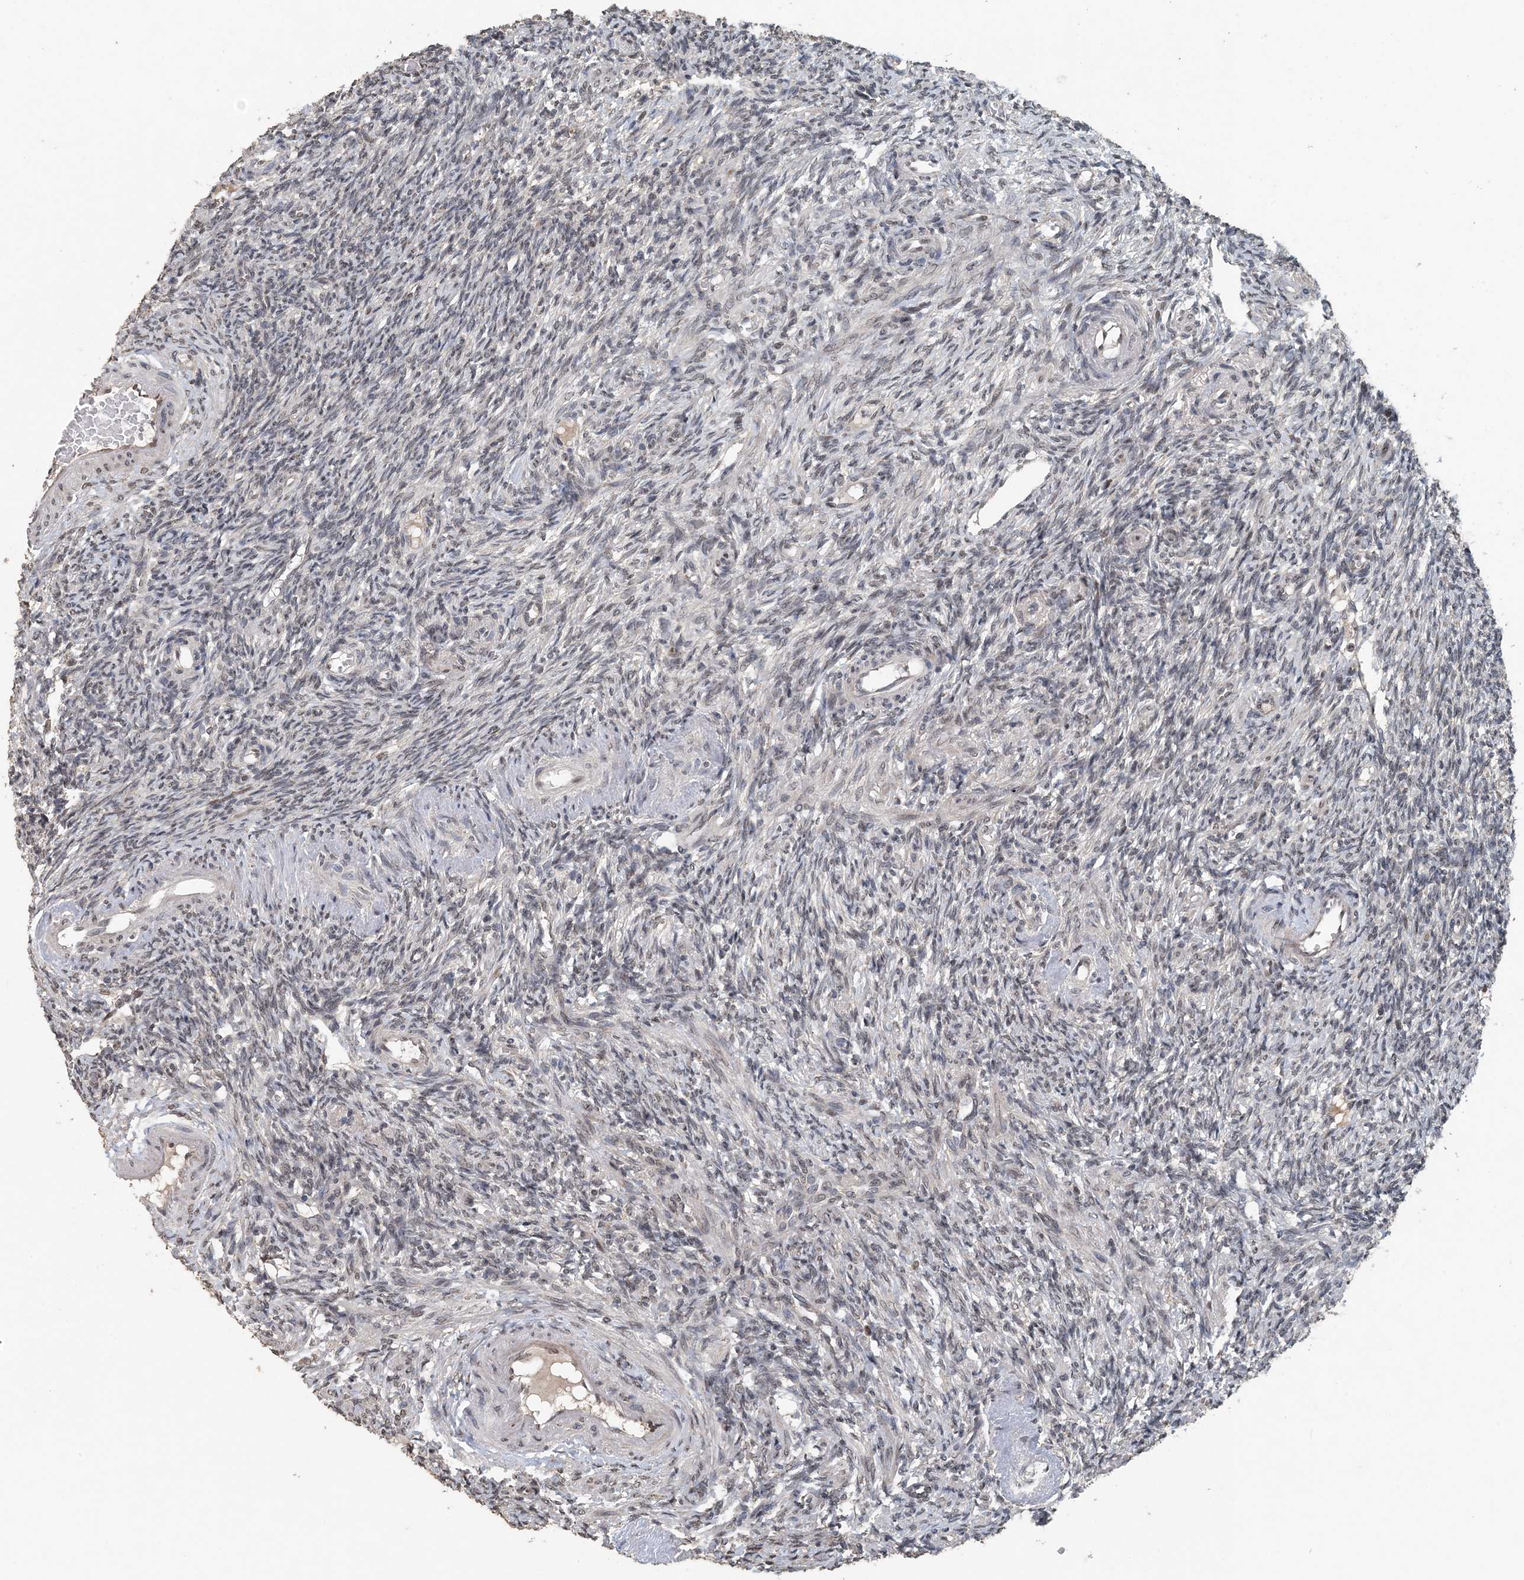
{"staining": {"intensity": "negative", "quantity": "none", "location": "none"}, "tissue": "ovary", "cell_type": "Ovarian stroma cells", "image_type": "normal", "snomed": [{"axis": "morphology", "description": "Normal tissue, NOS"}, {"axis": "topography", "description": "Ovary"}], "caption": "High magnification brightfield microscopy of normal ovary stained with DAB (3,3'-diaminobenzidine) (brown) and counterstained with hematoxylin (blue): ovarian stroma cells show no significant expression. (DAB IHC, high magnification).", "gene": "MBD2", "patient": {"sex": "female", "age": 27}}